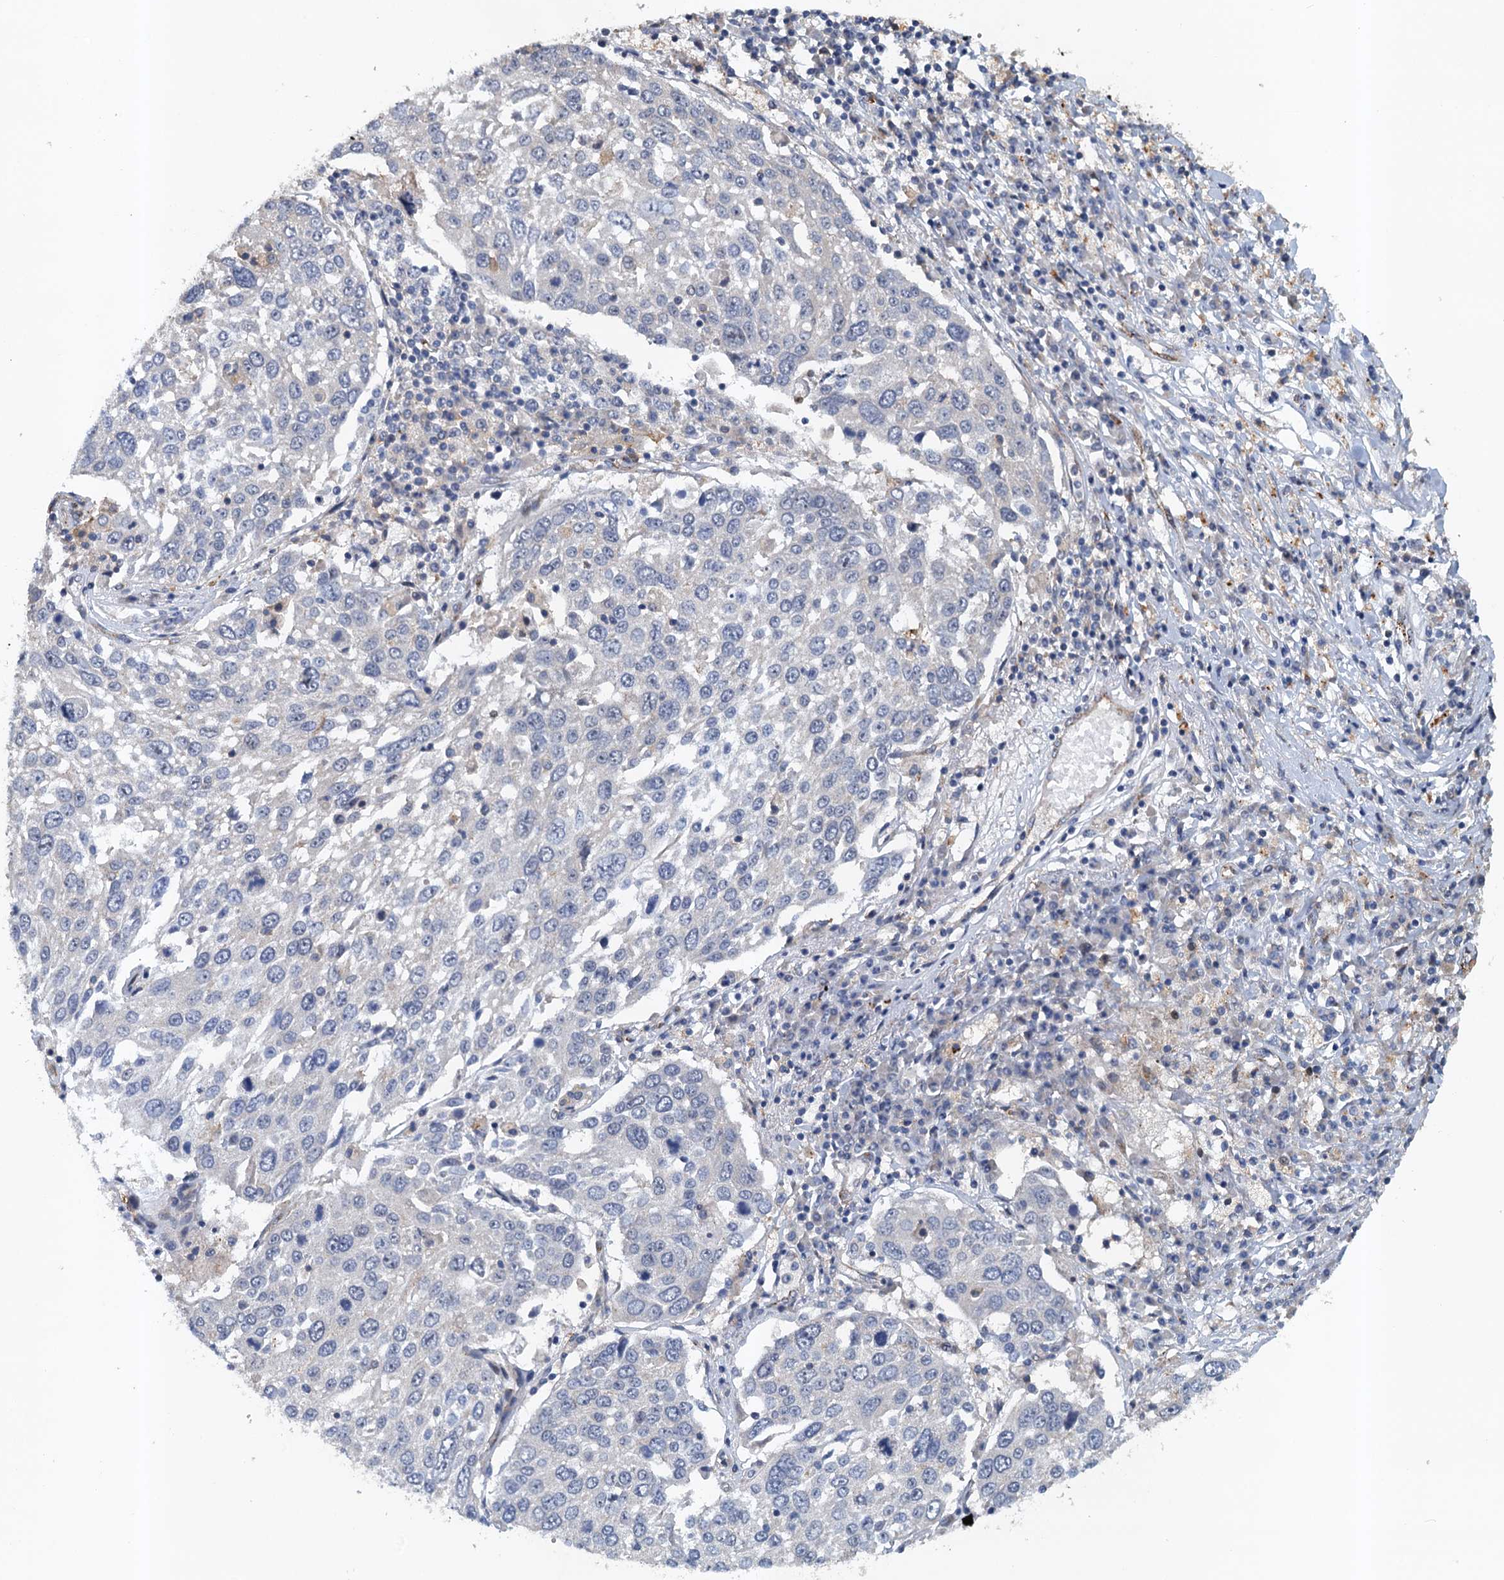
{"staining": {"intensity": "negative", "quantity": "none", "location": "none"}, "tissue": "lung cancer", "cell_type": "Tumor cells", "image_type": "cancer", "snomed": [{"axis": "morphology", "description": "Squamous cell carcinoma, NOS"}, {"axis": "topography", "description": "Lung"}], "caption": "DAB (3,3'-diaminobenzidine) immunohistochemical staining of lung squamous cell carcinoma demonstrates no significant expression in tumor cells.", "gene": "NBEA", "patient": {"sex": "male", "age": 65}}